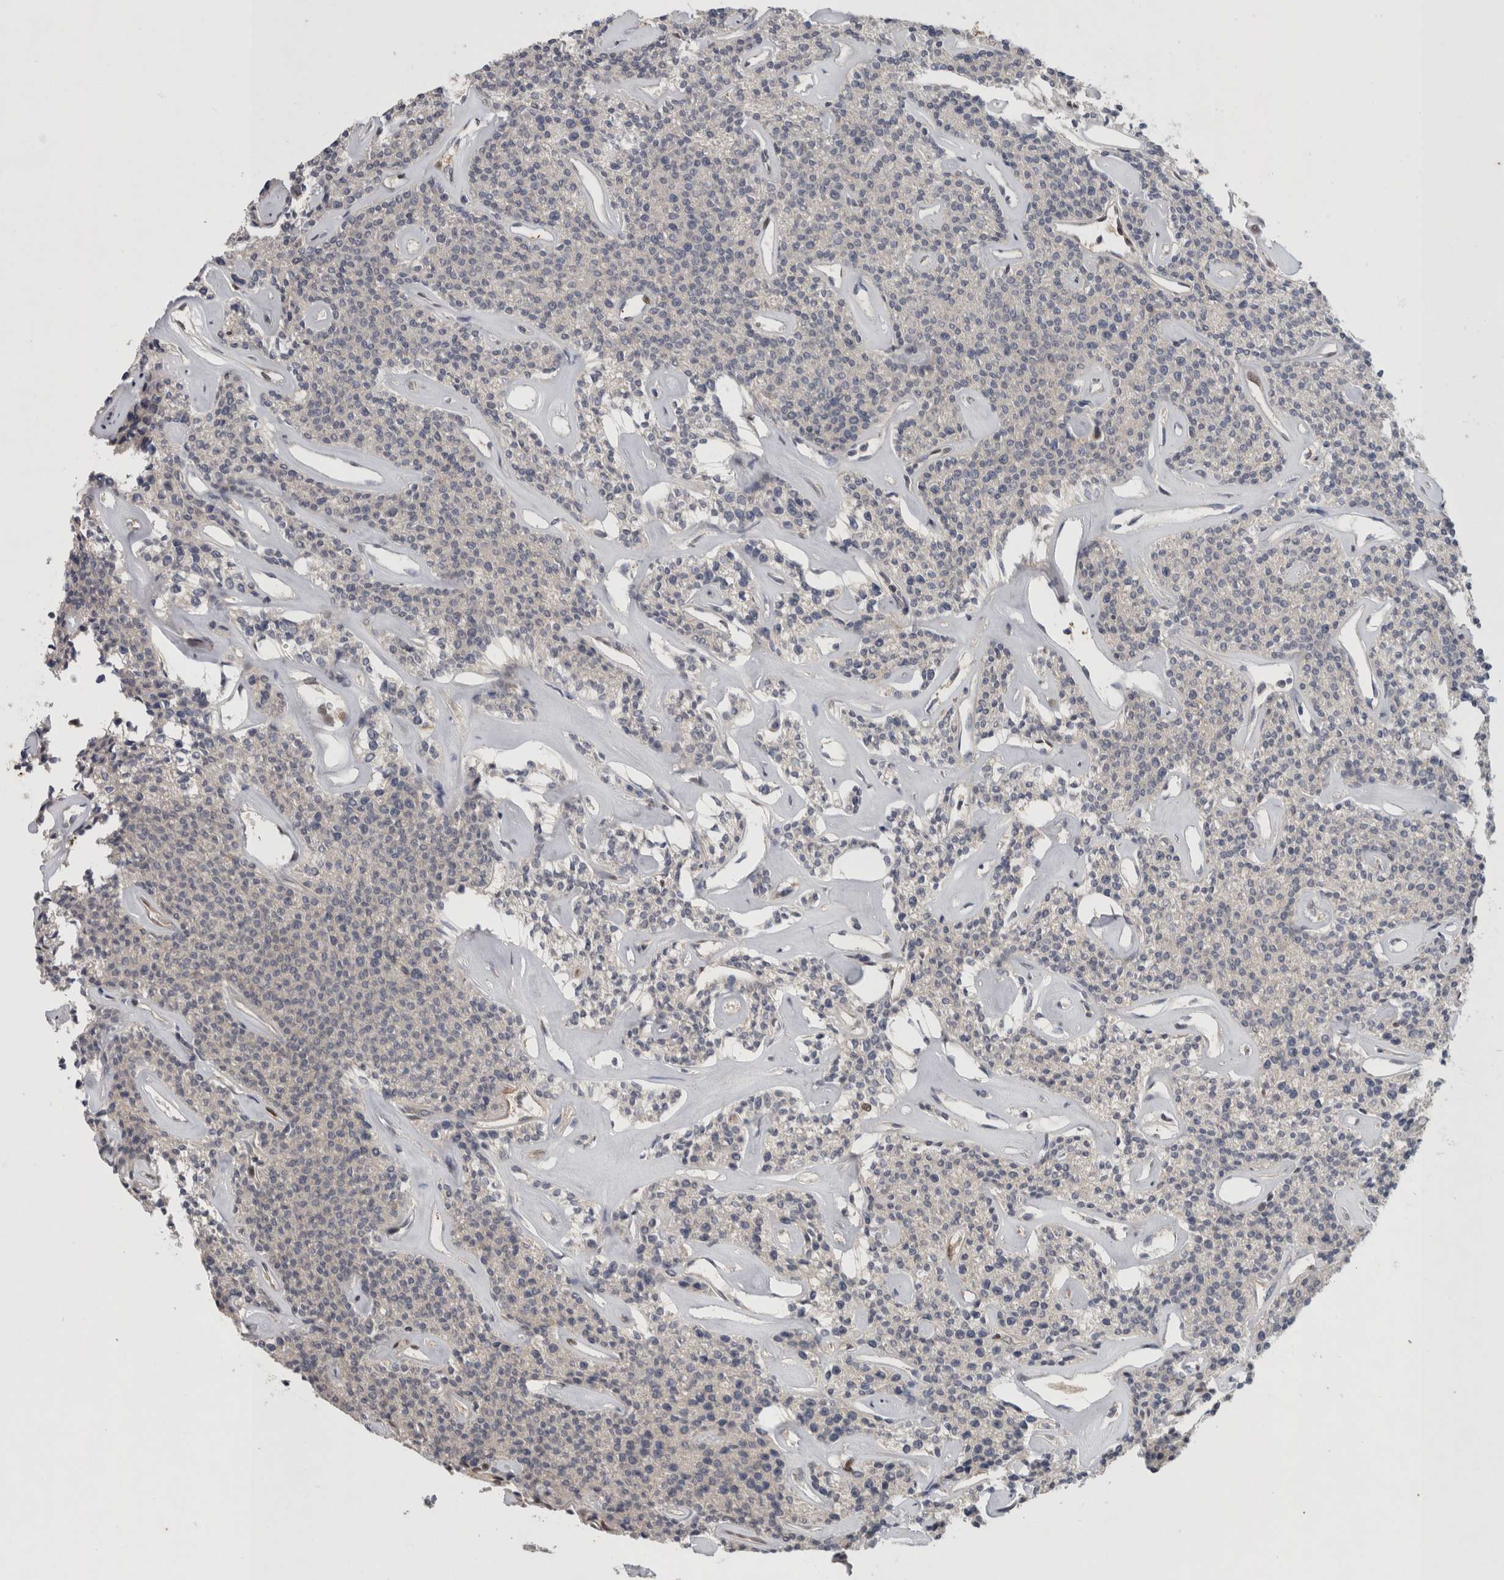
{"staining": {"intensity": "weak", "quantity": "25%-75%", "location": "cytoplasmic/membranous"}, "tissue": "parathyroid gland", "cell_type": "Glandular cells", "image_type": "normal", "snomed": [{"axis": "morphology", "description": "Normal tissue, NOS"}, {"axis": "topography", "description": "Parathyroid gland"}], "caption": "Protein staining of unremarkable parathyroid gland reveals weak cytoplasmic/membranous staining in approximately 25%-75% of glandular cells.", "gene": "ASTN2", "patient": {"sex": "male", "age": 46}}